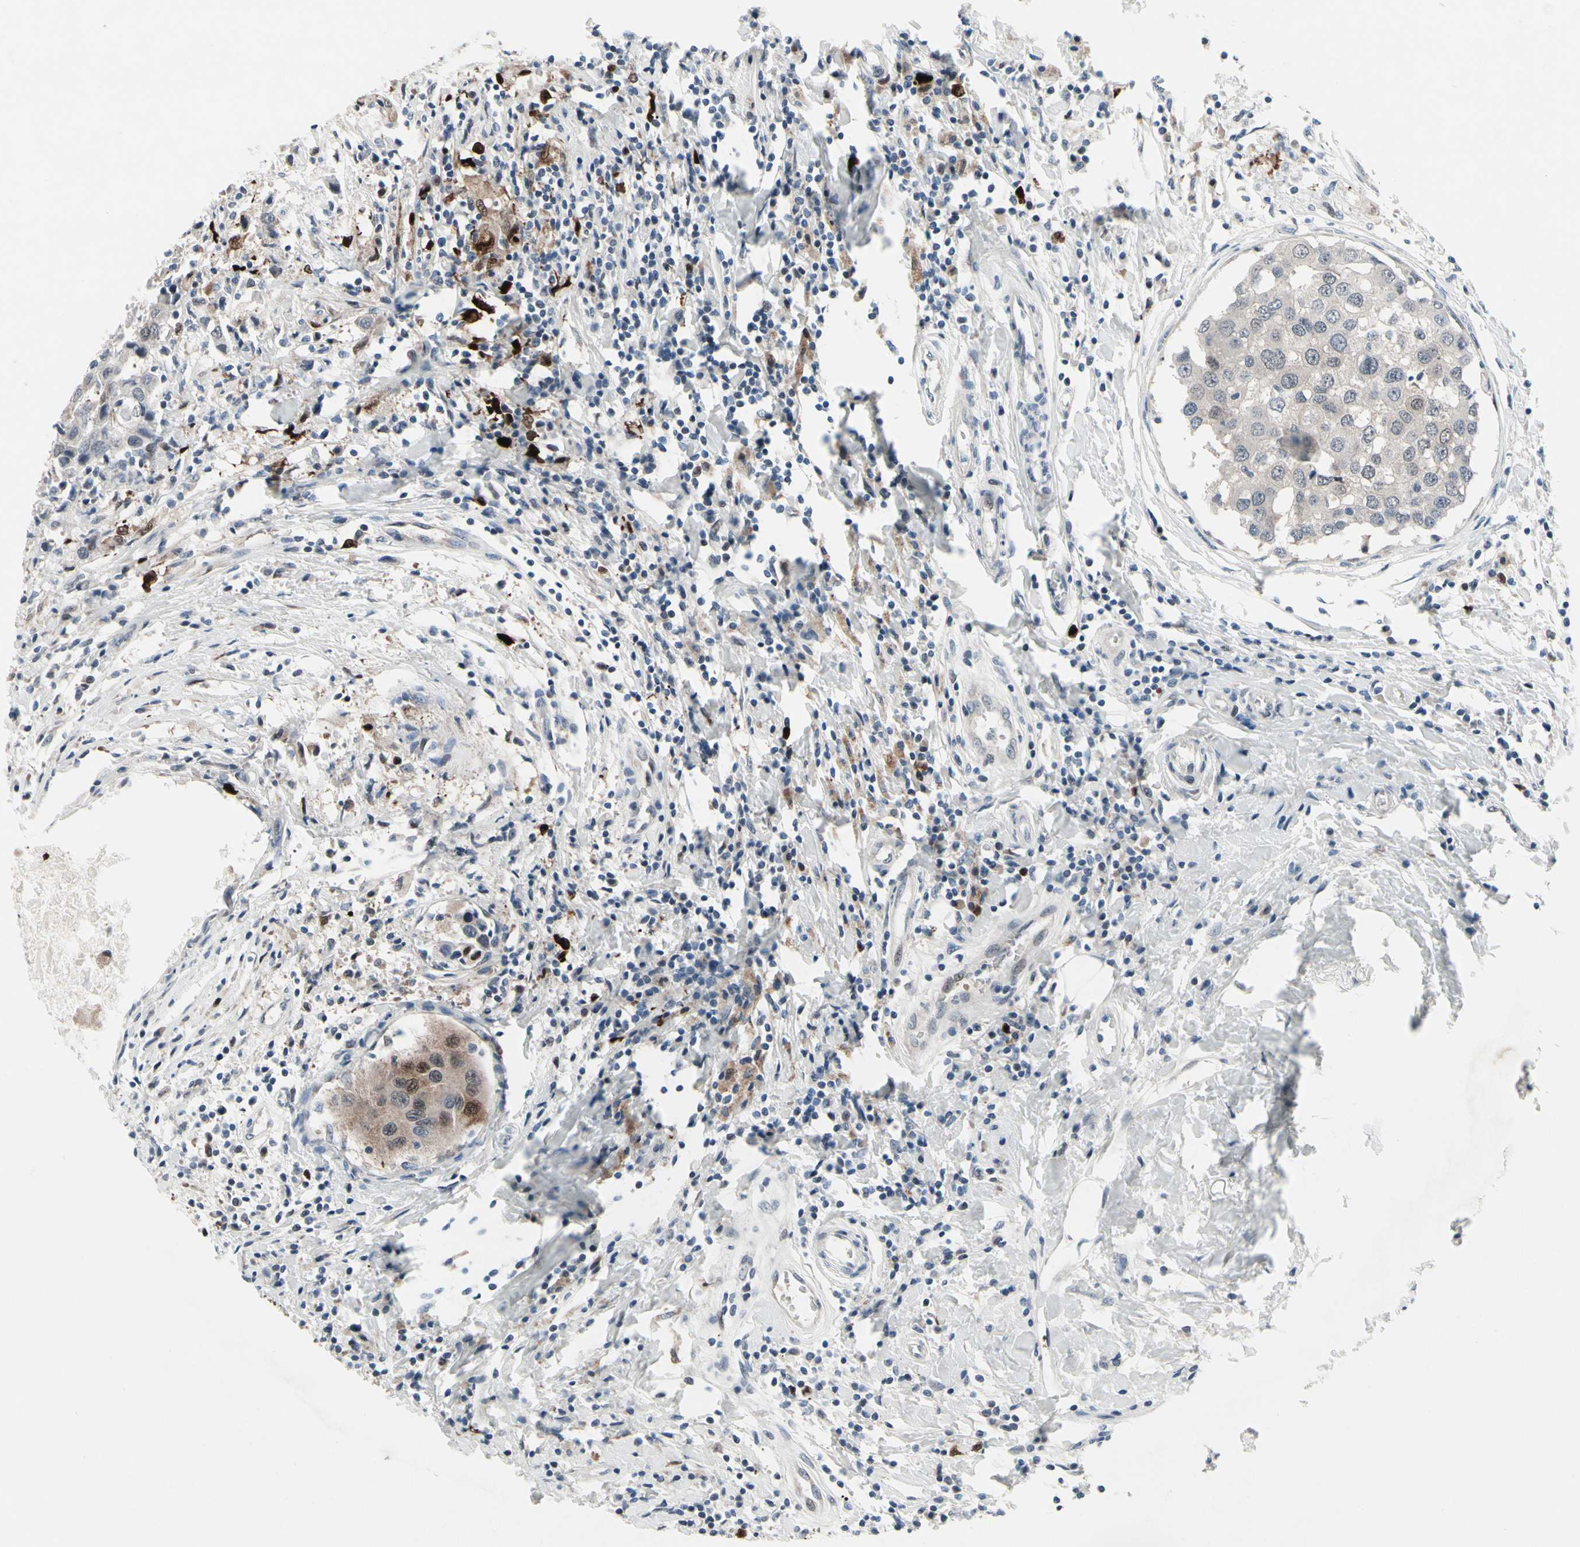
{"staining": {"intensity": "weak", "quantity": "25%-75%", "location": "cytoplasmic/membranous,nuclear"}, "tissue": "breast cancer", "cell_type": "Tumor cells", "image_type": "cancer", "snomed": [{"axis": "morphology", "description": "Duct carcinoma"}, {"axis": "topography", "description": "Breast"}], "caption": "Weak cytoplasmic/membranous and nuclear protein positivity is appreciated in about 25%-75% of tumor cells in breast cancer (infiltrating ductal carcinoma).", "gene": "TXN", "patient": {"sex": "female", "age": 27}}